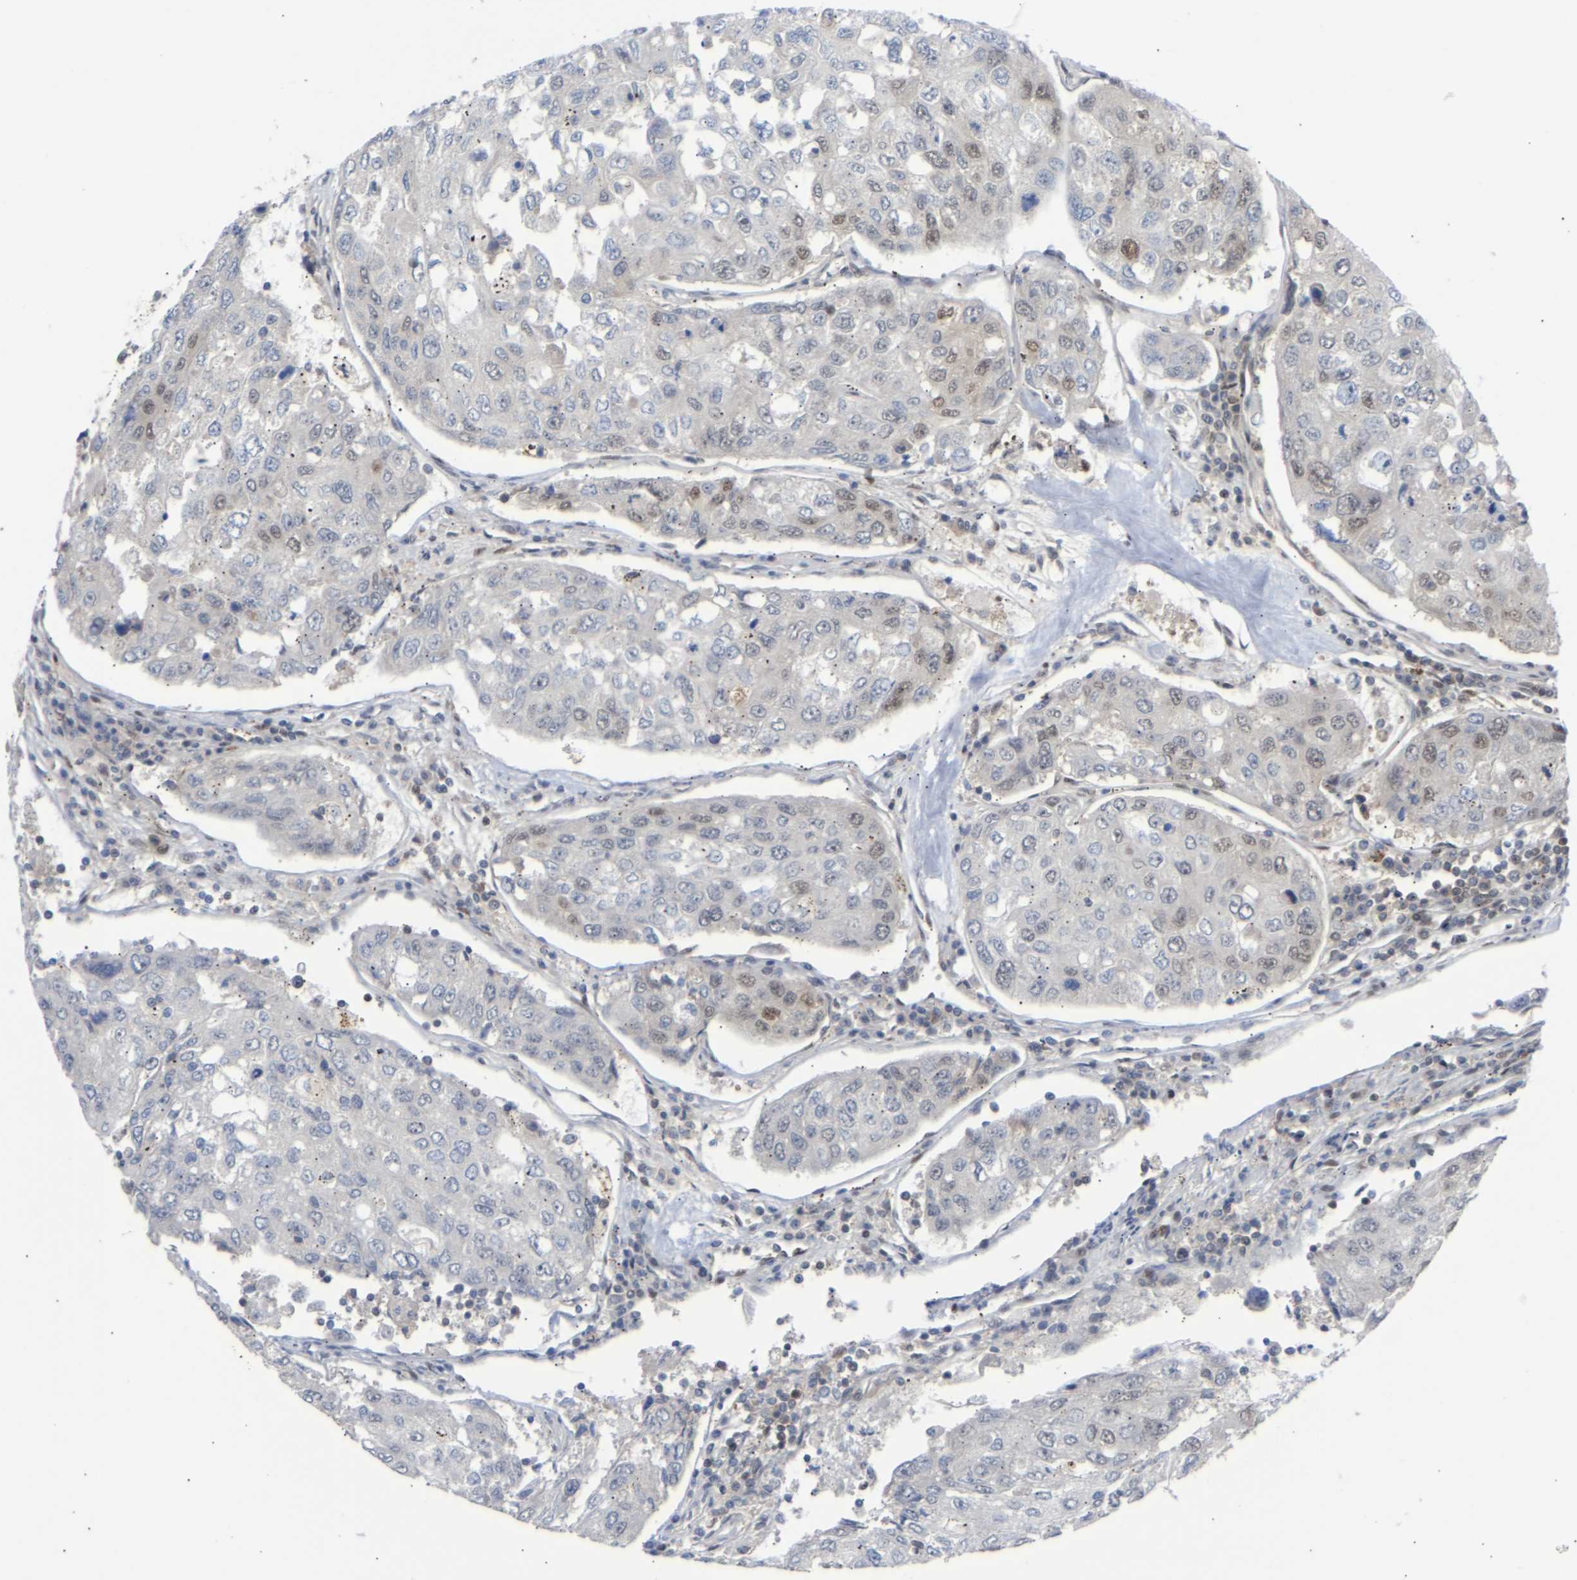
{"staining": {"intensity": "weak", "quantity": "<25%", "location": "nuclear"}, "tissue": "urothelial cancer", "cell_type": "Tumor cells", "image_type": "cancer", "snomed": [{"axis": "morphology", "description": "Urothelial carcinoma, High grade"}, {"axis": "topography", "description": "Lymph node"}, {"axis": "topography", "description": "Urinary bladder"}], "caption": "Tumor cells are negative for brown protein staining in high-grade urothelial carcinoma.", "gene": "SSBP2", "patient": {"sex": "male", "age": 51}}